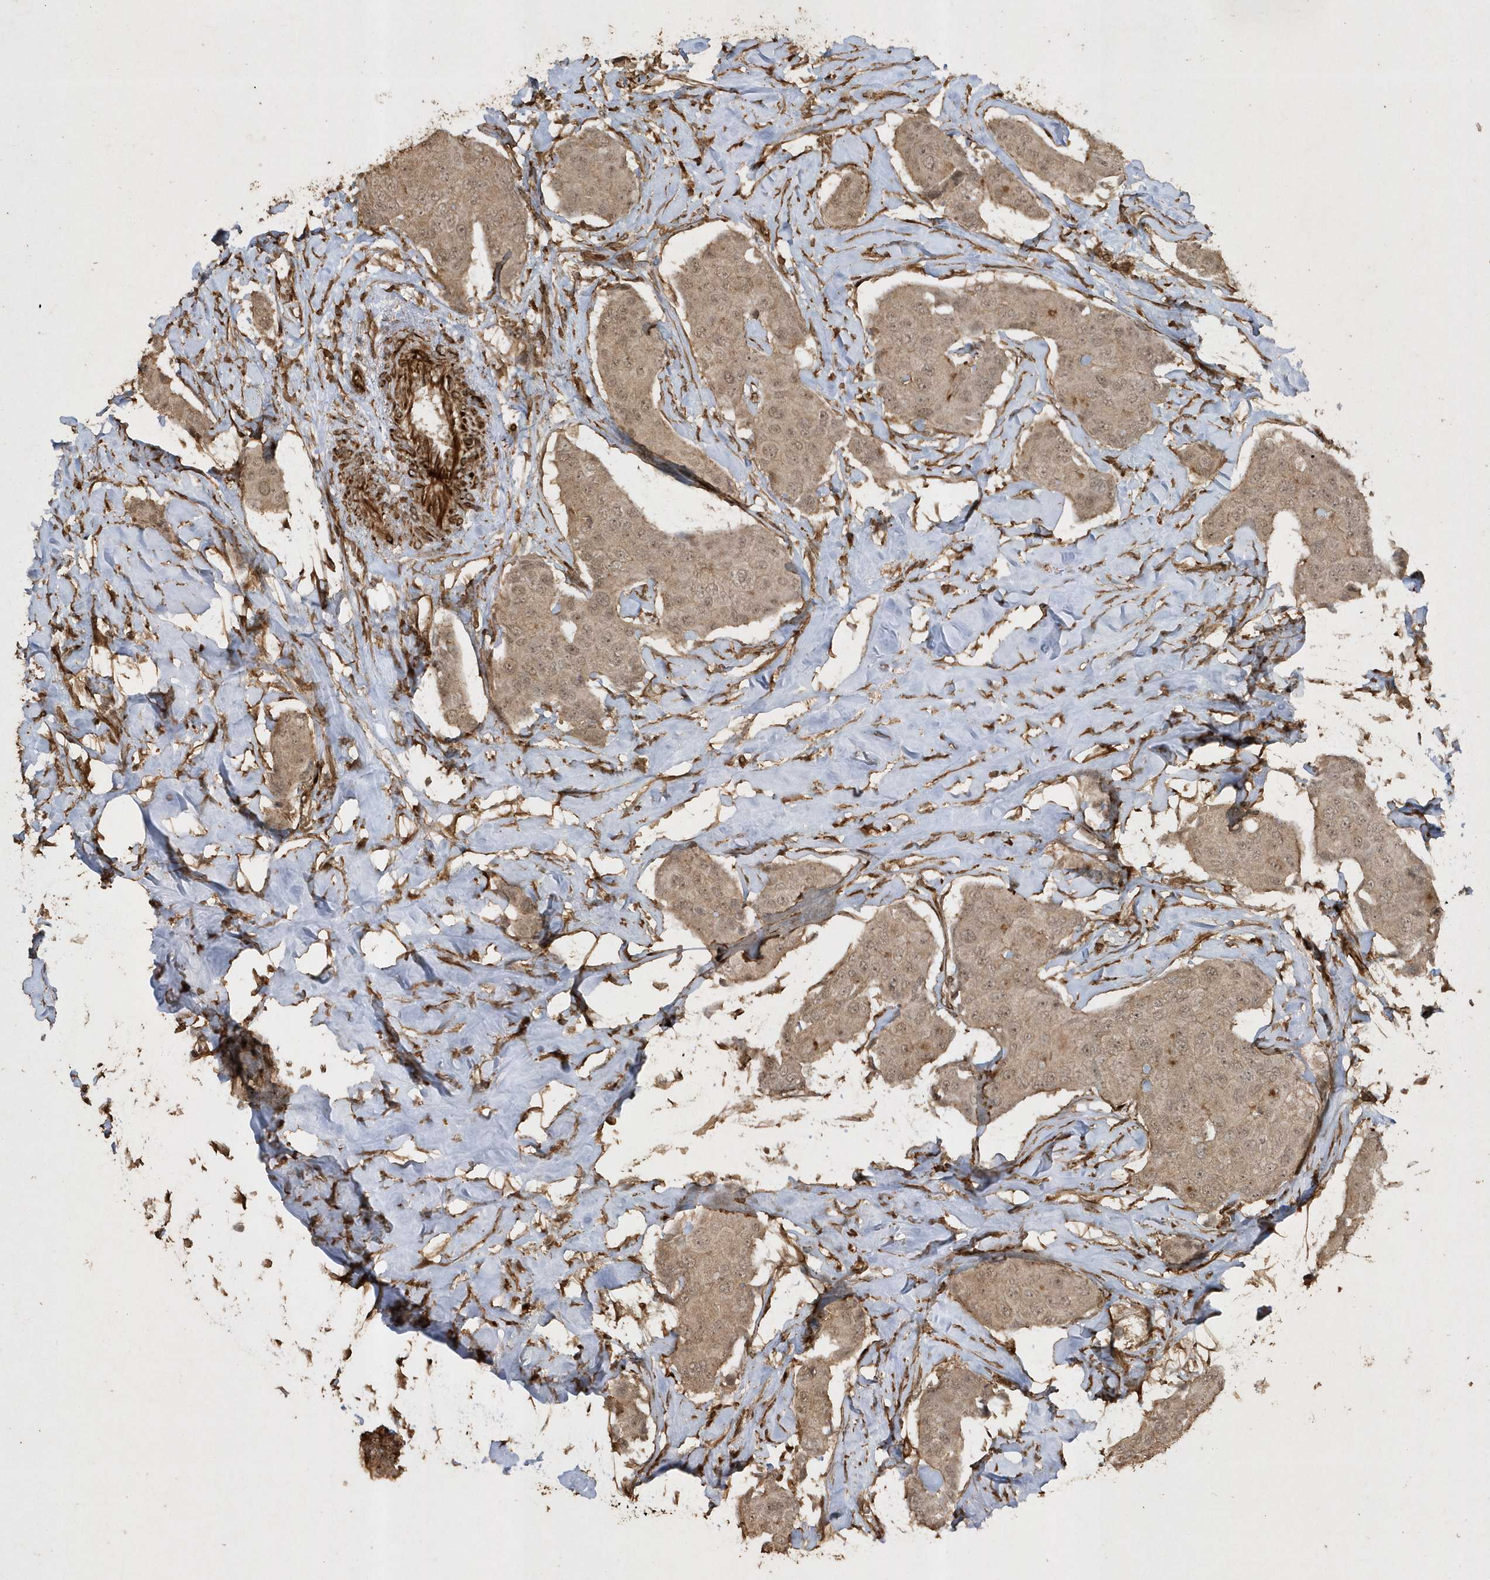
{"staining": {"intensity": "weak", "quantity": ">75%", "location": "cytoplasmic/membranous,nuclear"}, "tissue": "breast cancer", "cell_type": "Tumor cells", "image_type": "cancer", "snomed": [{"axis": "morphology", "description": "Duct carcinoma"}, {"axis": "topography", "description": "Breast"}], "caption": "High-power microscopy captured an immunohistochemistry micrograph of breast infiltrating ductal carcinoma, revealing weak cytoplasmic/membranous and nuclear positivity in approximately >75% of tumor cells. Nuclei are stained in blue.", "gene": "AVPI1", "patient": {"sex": "female", "age": 80}}